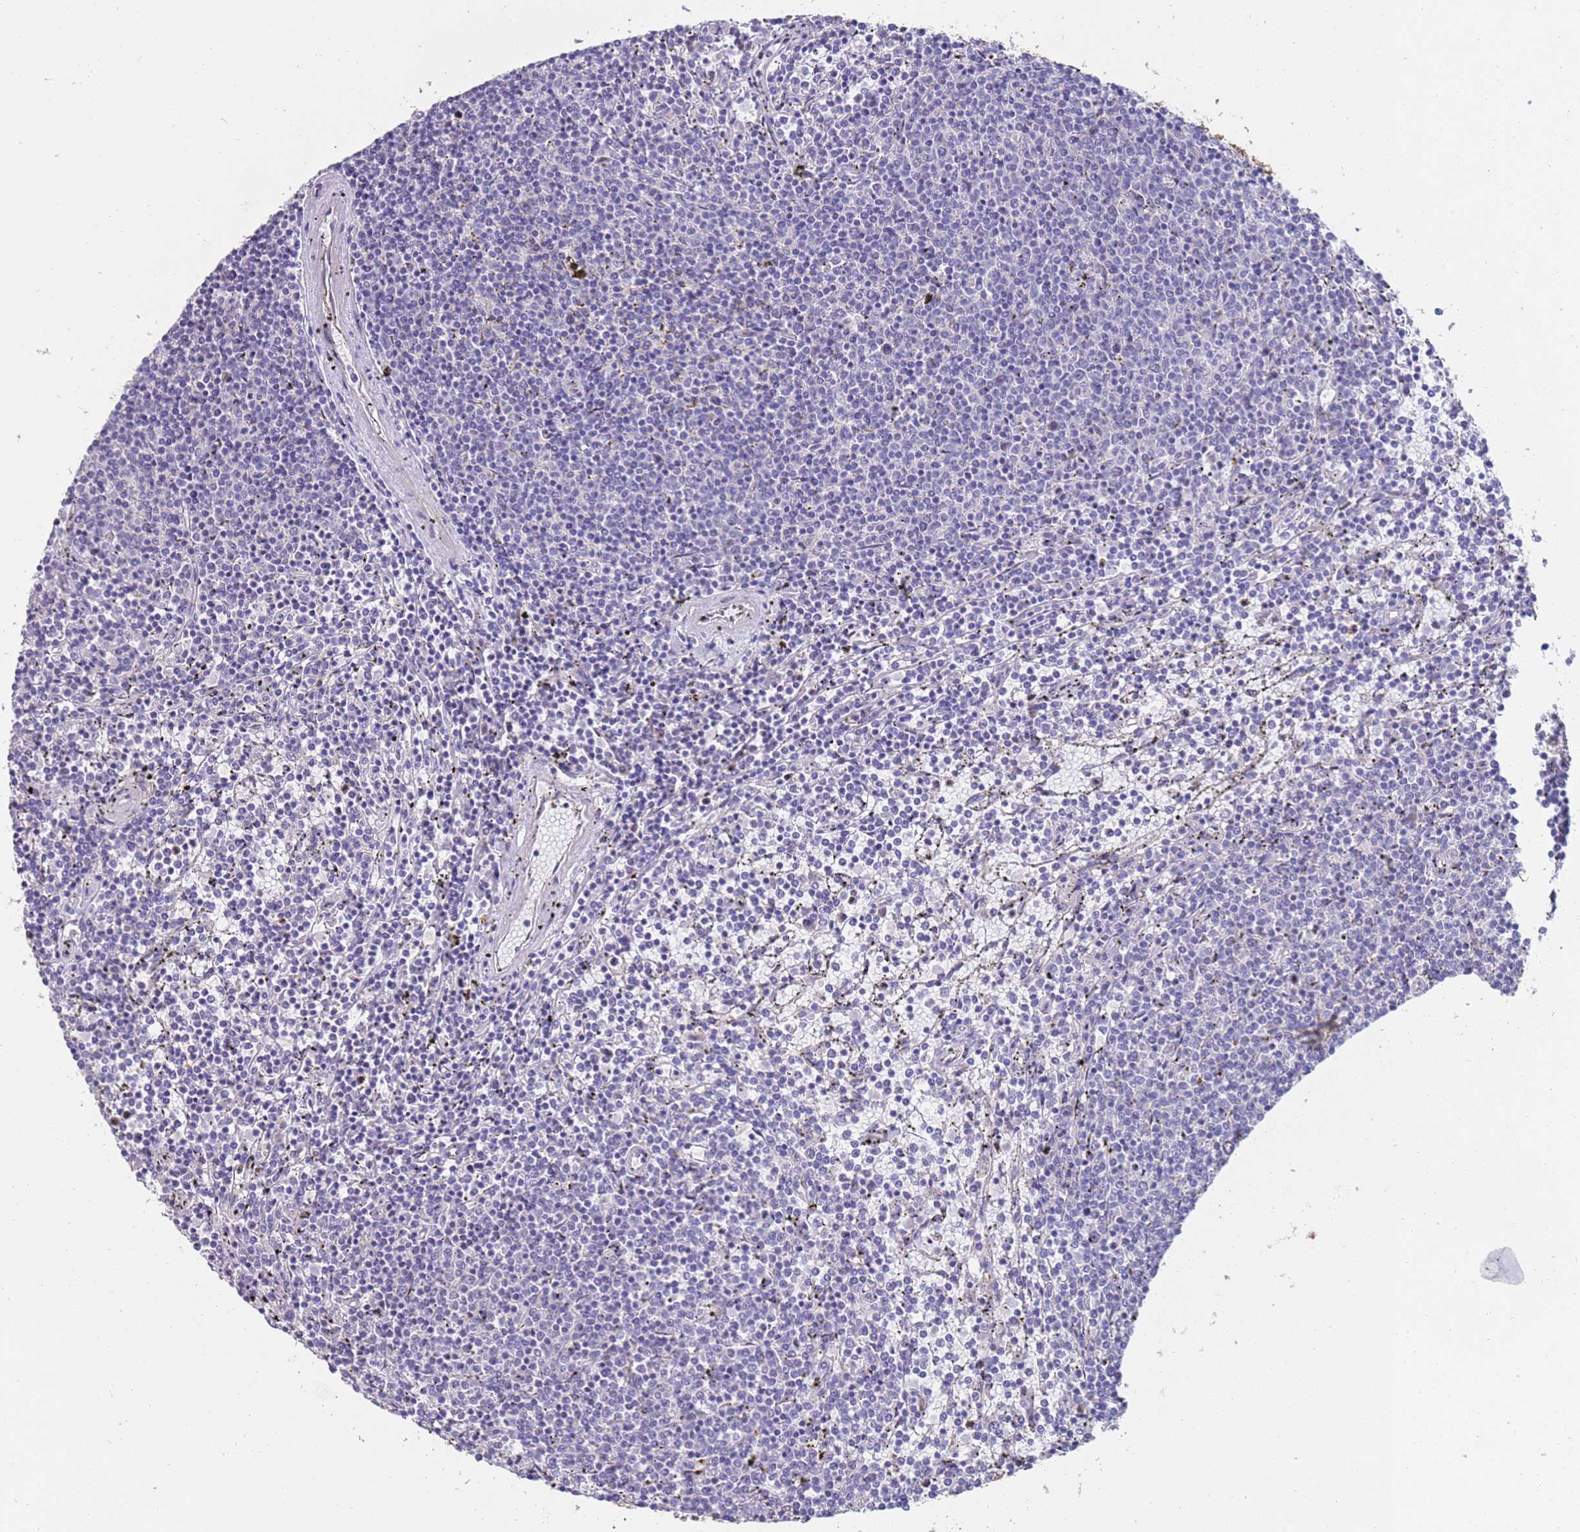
{"staining": {"intensity": "negative", "quantity": "none", "location": "none"}, "tissue": "lymphoma", "cell_type": "Tumor cells", "image_type": "cancer", "snomed": [{"axis": "morphology", "description": "Malignant lymphoma, non-Hodgkin's type, Low grade"}, {"axis": "topography", "description": "Spleen"}], "caption": "The immunohistochemistry histopathology image has no significant positivity in tumor cells of low-grade malignant lymphoma, non-Hodgkin's type tissue.", "gene": "NMUR2", "patient": {"sex": "female", "age": 50}}